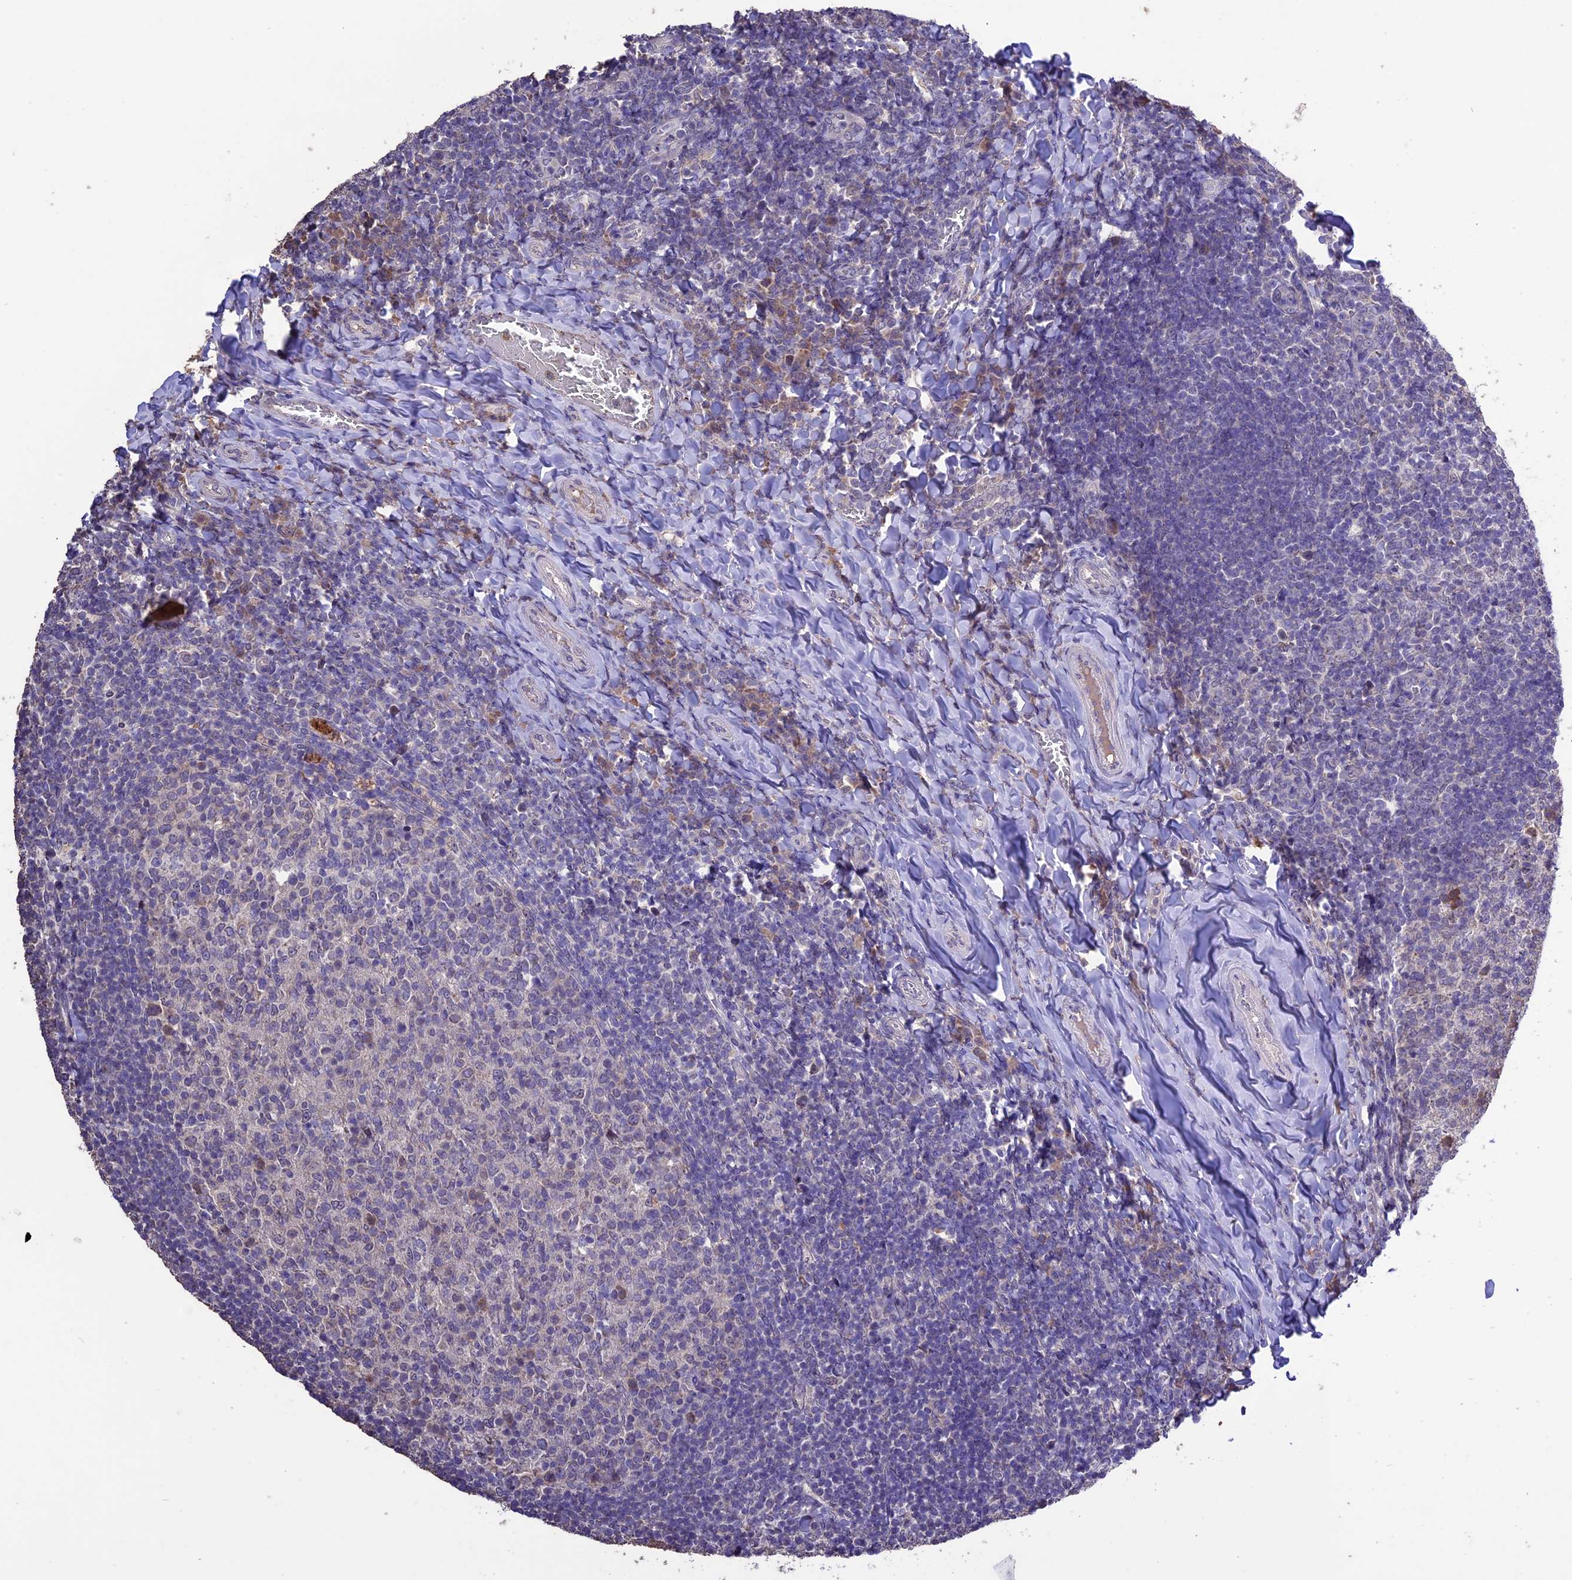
{"staining": {"intensity": "weak", "quantity": "25%-75%", "location": "cytoplasmic/membranous"}, "tissue": "tonsil", "cell_type": "Germinal center cells", "image_type": "normal", "snomed": [{"axis": "morphology", "description": "Normal tissue, NOS"}, {"axis": "topography", "description": "Tonsil"}], "caption": "The immunohistochemical stain highlights weak cytoplasmic/membranous expression in germinal center cells of unremarkable tonsil.", "gene": "DIS3L", "patient": {"sex": "female", "age": 10}}